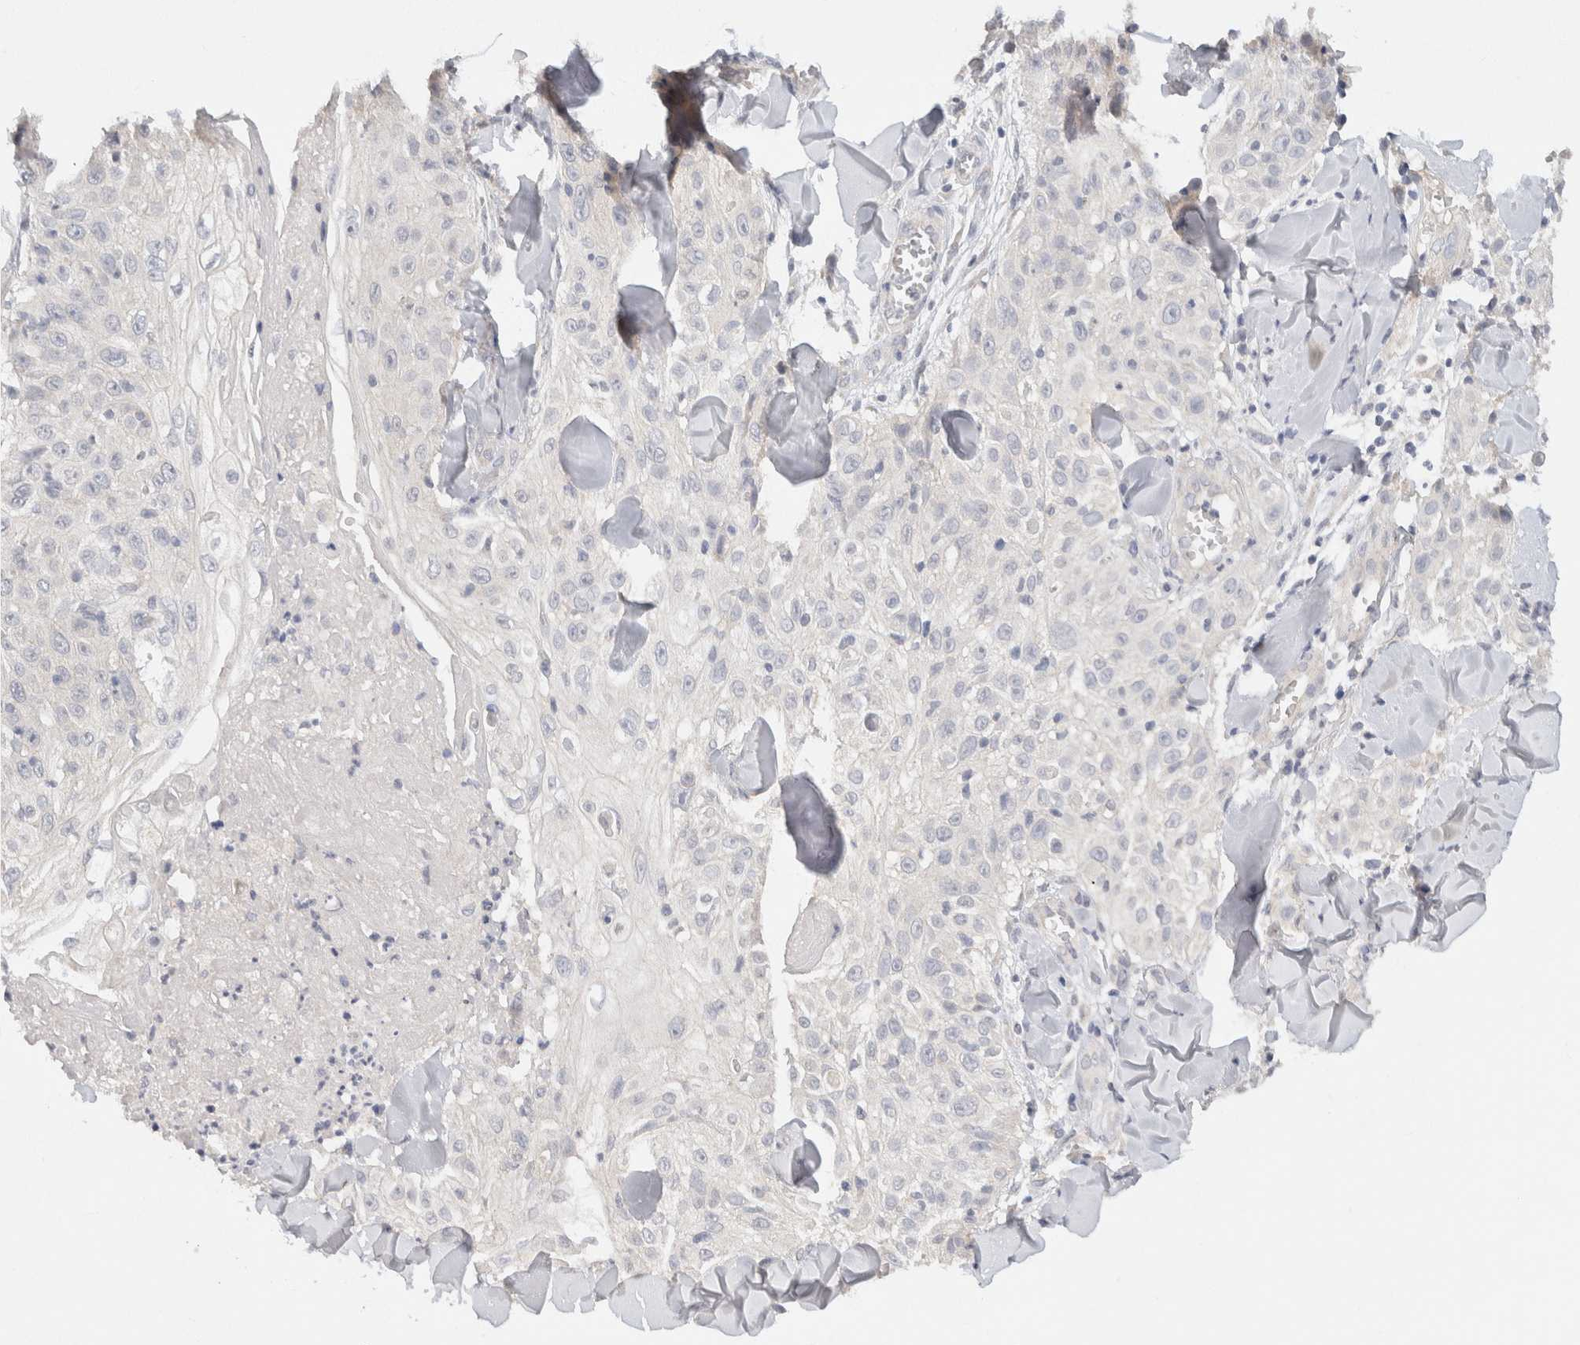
{"staining": {"intensity": "negative", "quantity": "none", "location": "none"}, "tissue": "skin cancer", "cell_type": "Tumor cells", "image_type": "cancer", "snomed": [{"axis": "morphology", "description": "Squamous cell carcinoma, NOS"}, {"axis": "topography", "description": "Skin"}], "caption": "Tumor cells are negative for protein expression in human skin cancer. (DAB (3,3'-diaminobenzidine) immunohistochemistry (IHC), high magnification).", "gene": "CHRM4", "patient": {"sex": "male", "age": 86}}